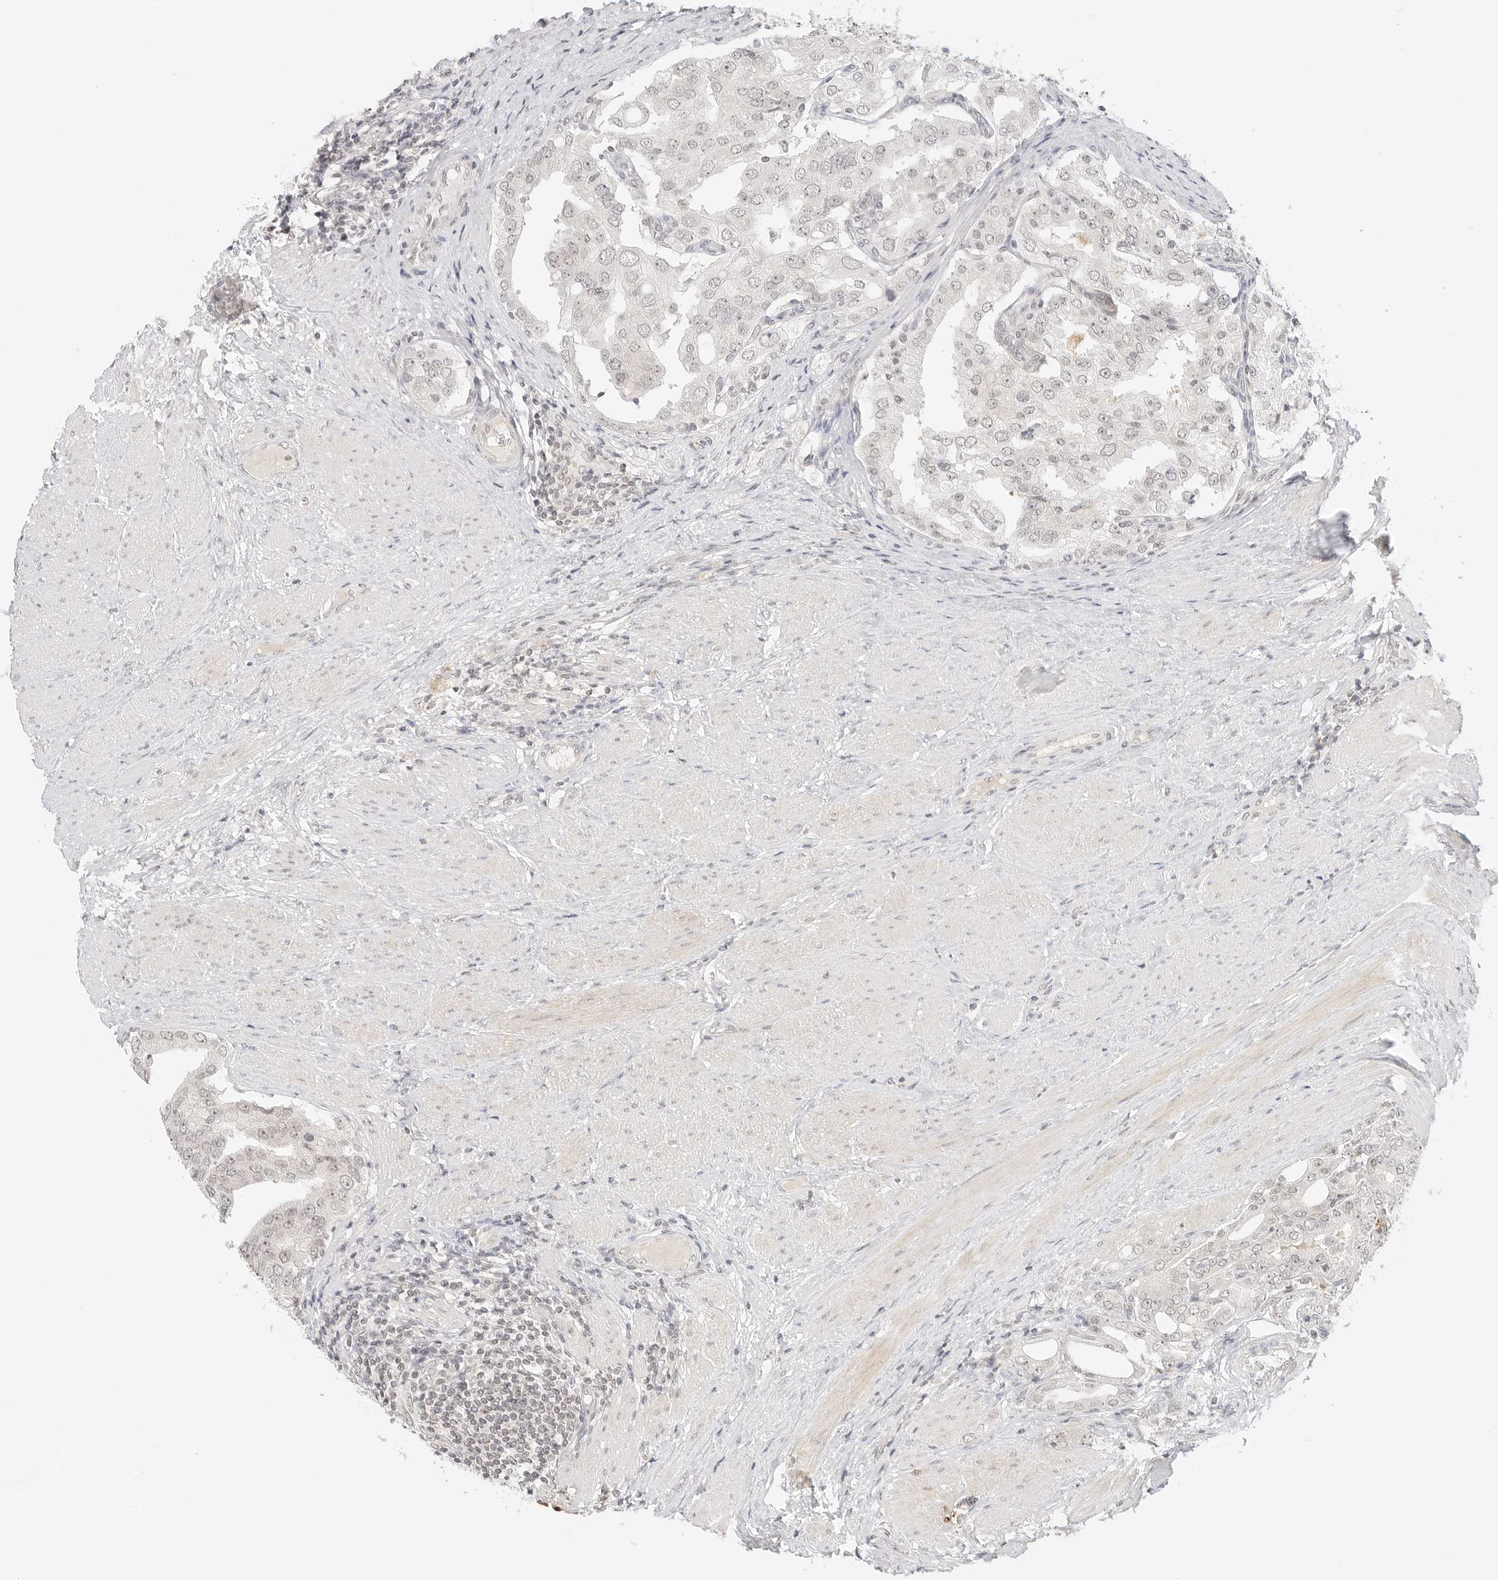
{"staining": {"intensity": "negative", "quantity": "none", "location": "none"}, "tissue": "prostate cancer", "cell_type": "Tumor cells", "image_type": "cancer", "snomed": [{"axis": "morphology", "description": "Adenocarcinoma, High grade"}, {"axis": "topography", "description": "Prostate"}], "caption": "Tumor cells are negative for brown protein staining in prostate high-grade adenocarcinoma.", "gene": "GPR34", "patient": {"sex": "male", "age": 50}}